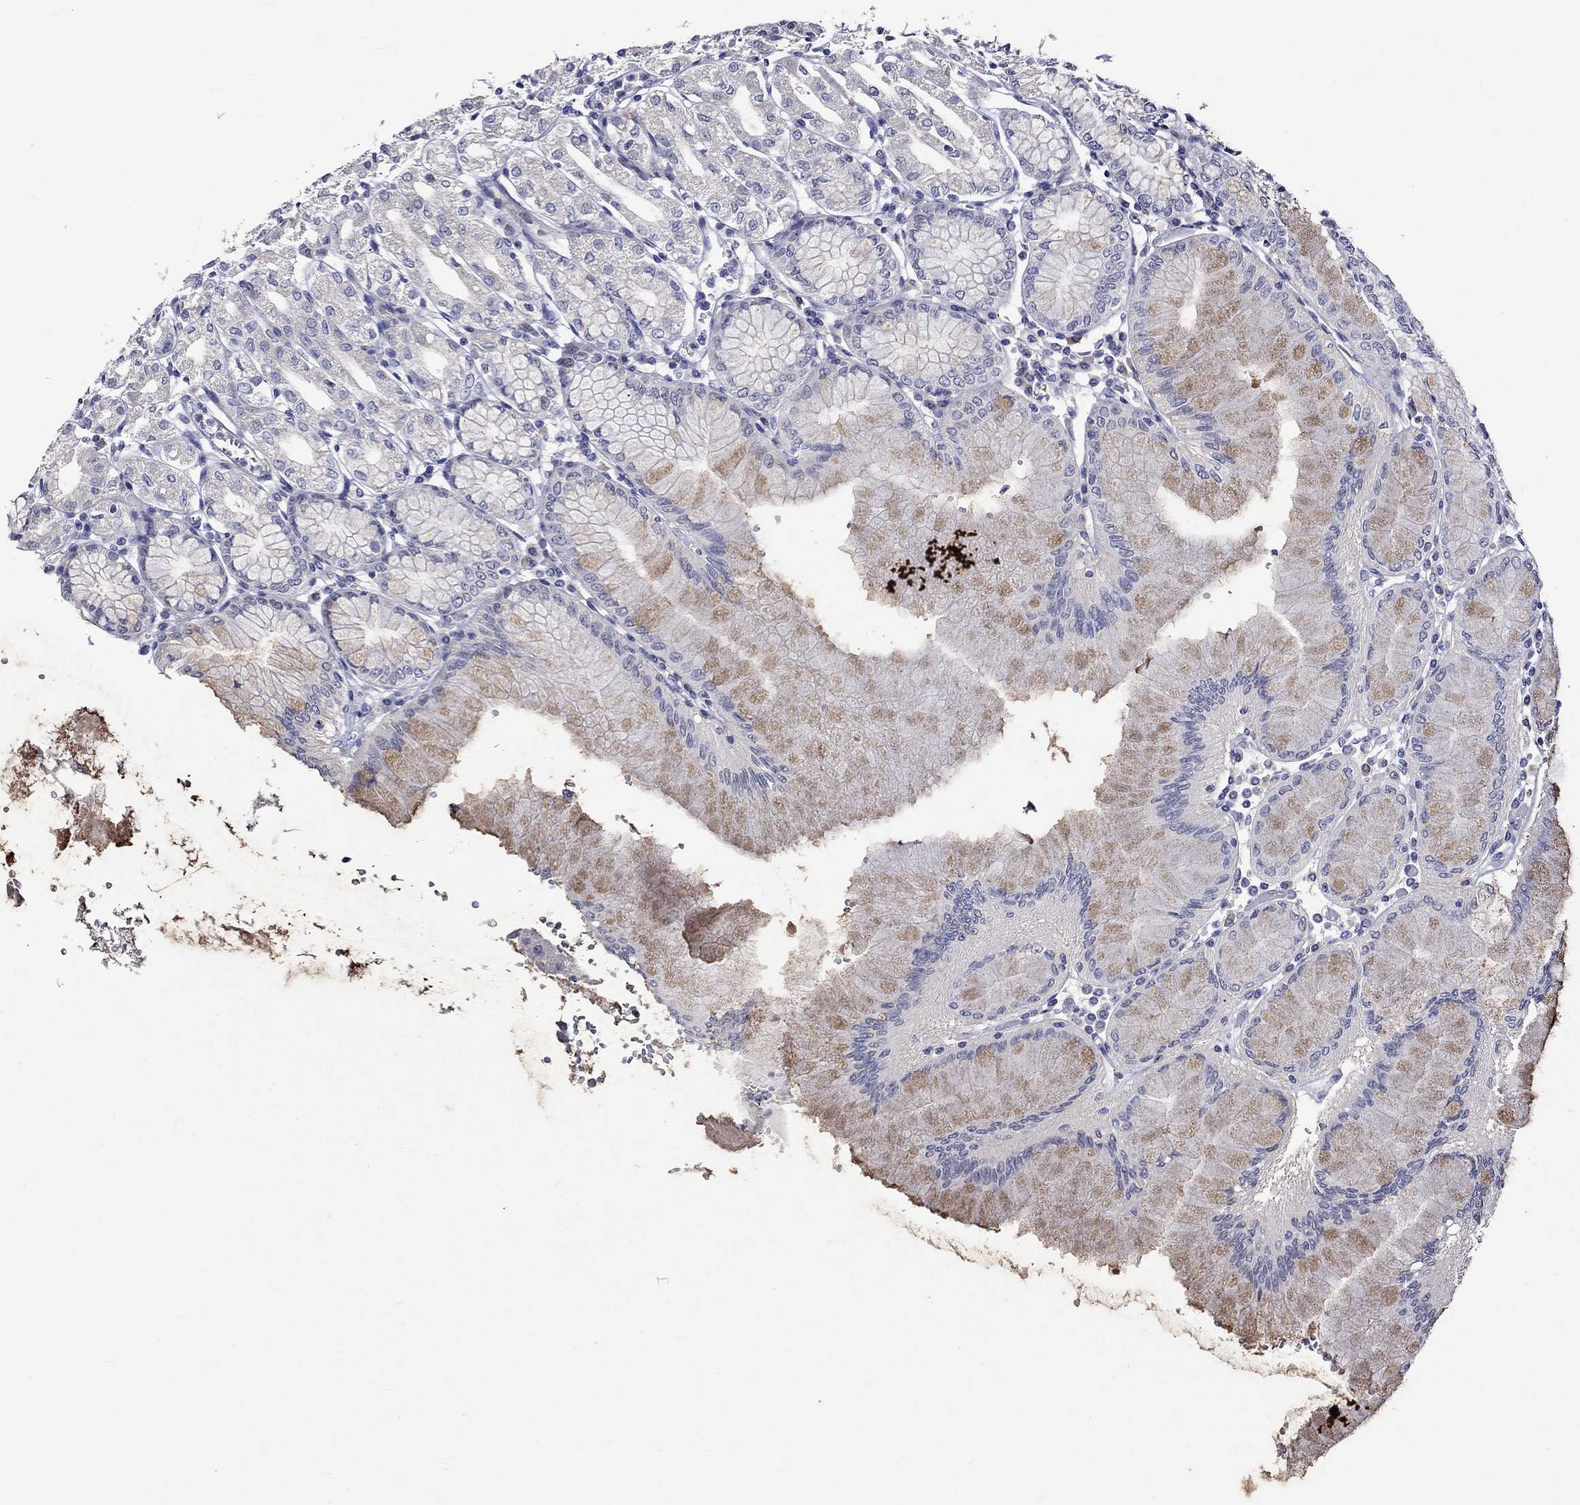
{"staining": {"intensity": "moderate", "quantity": "<25%", "location": "cytoplasmic/membranous"}, "tissue": "stomach", "cell_type": "Glandular cells", "image_type": "normal", "snomed": [{"axis": "morphology", "description": "Normal tissue, NOS"}, {"axis": "topography", "description": "Skeletal muscle"}, {"axis": "topography", "description": "Stomach"}], "caption": "Moderate cytoplasmic/membranous expression for a protein is present in about <25% of glandular cells of normal stomach using IHC.", "gene": "CRYAB", "patient": {"sex": "female", "age": 57}}